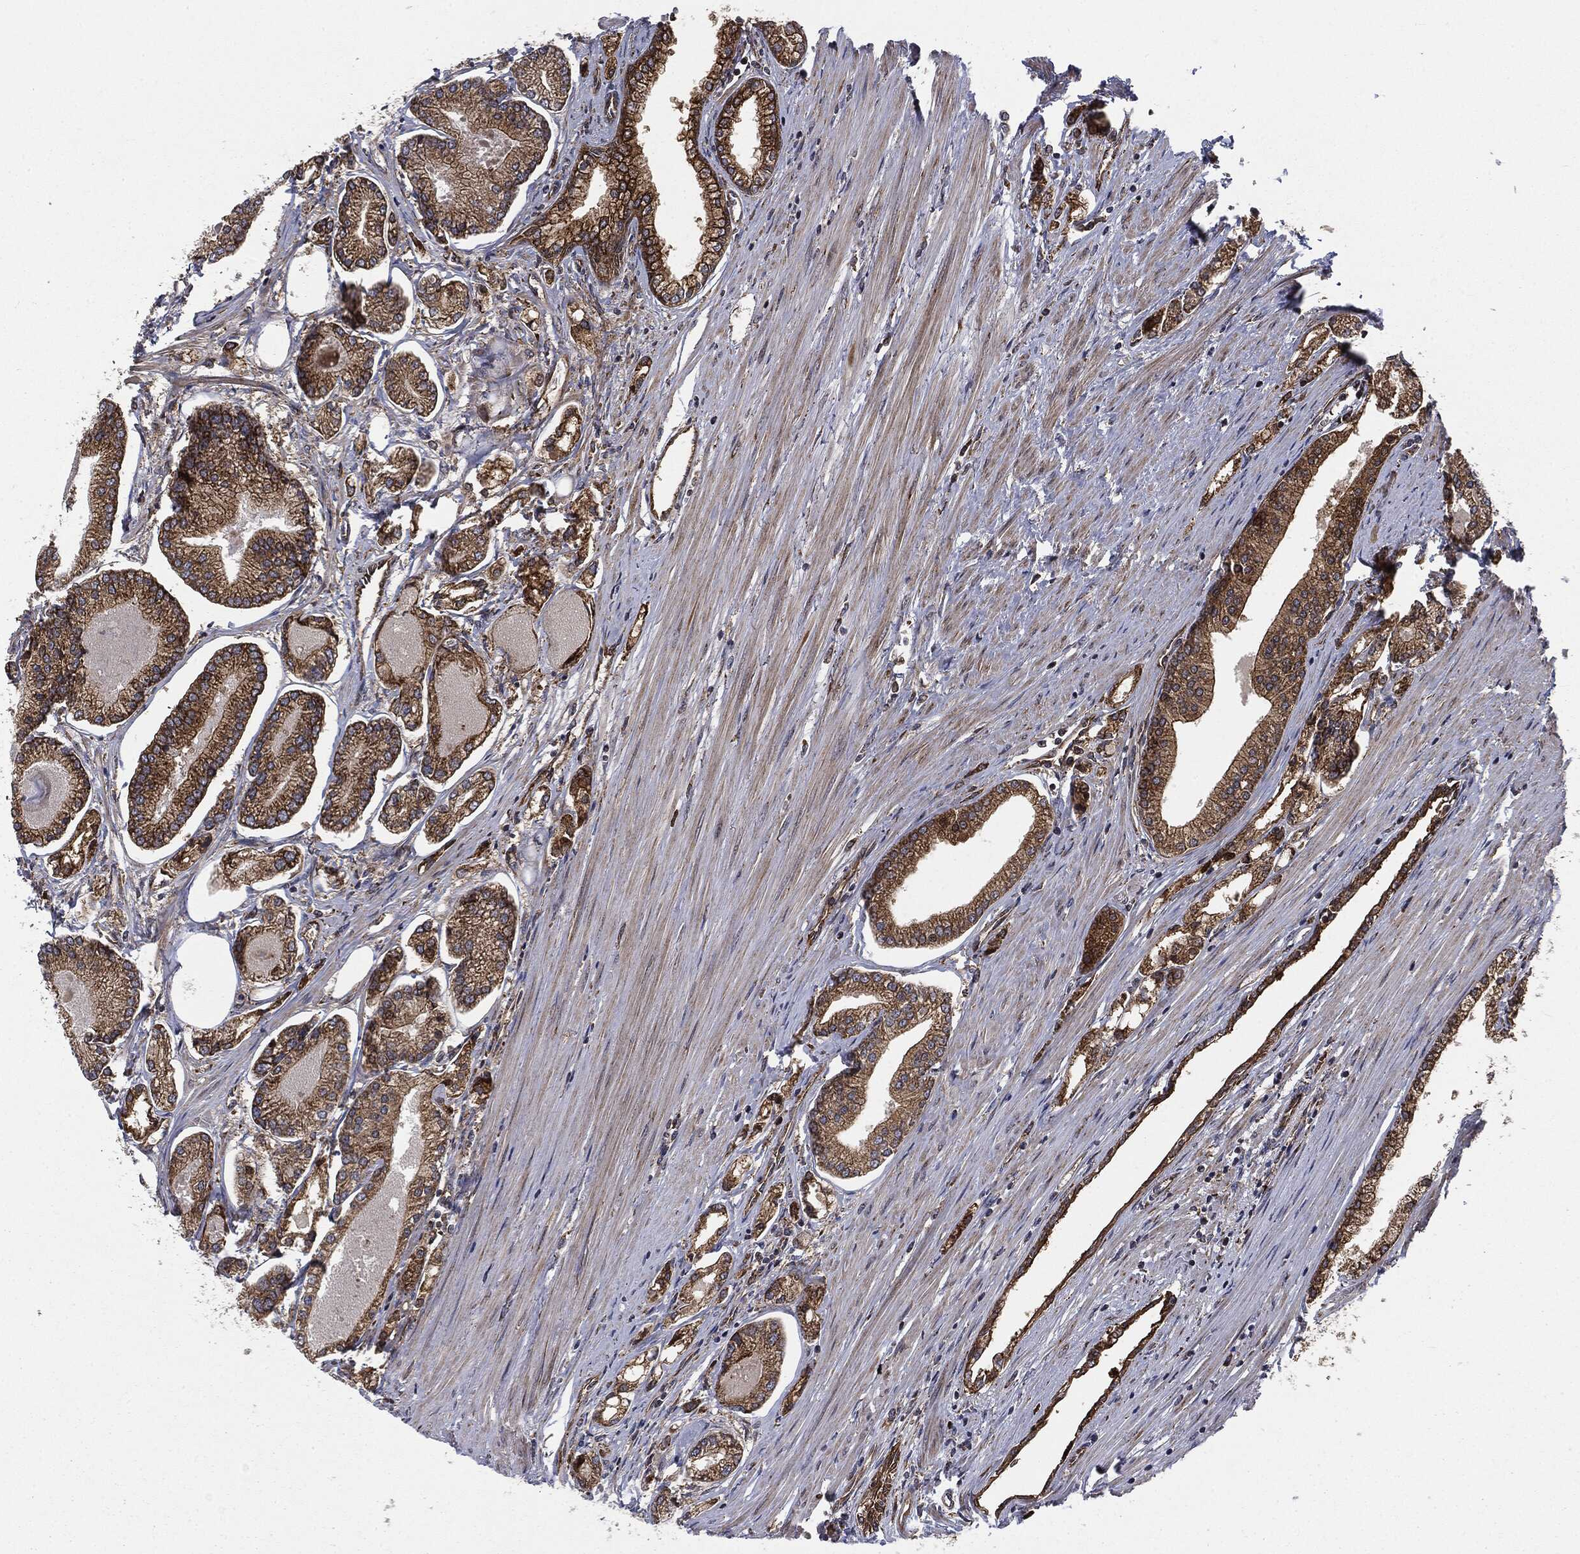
{"staining": {"intensity": "strong", "quantity": "25%-75%", "location": "cytoplasmic/membranous"}, "tissue": "prostate cancer", "cell_type": "Tumor cells", "image_type": "cancer", "snomed": [{"axis": "morphology", "description": "Adenocarcinoma, Low grade"}, {"axis": "topography", "description": "Prostate"}], "caption": "Prostate low-grade adenocarcinoma was stained to show a protein in brown. There is high levels of strong cytoplasmic/membranous positivity in about 25%-75% of tumor cells.", "gene": "CYLD", "patient": {"sex": "male", "age": 72}}